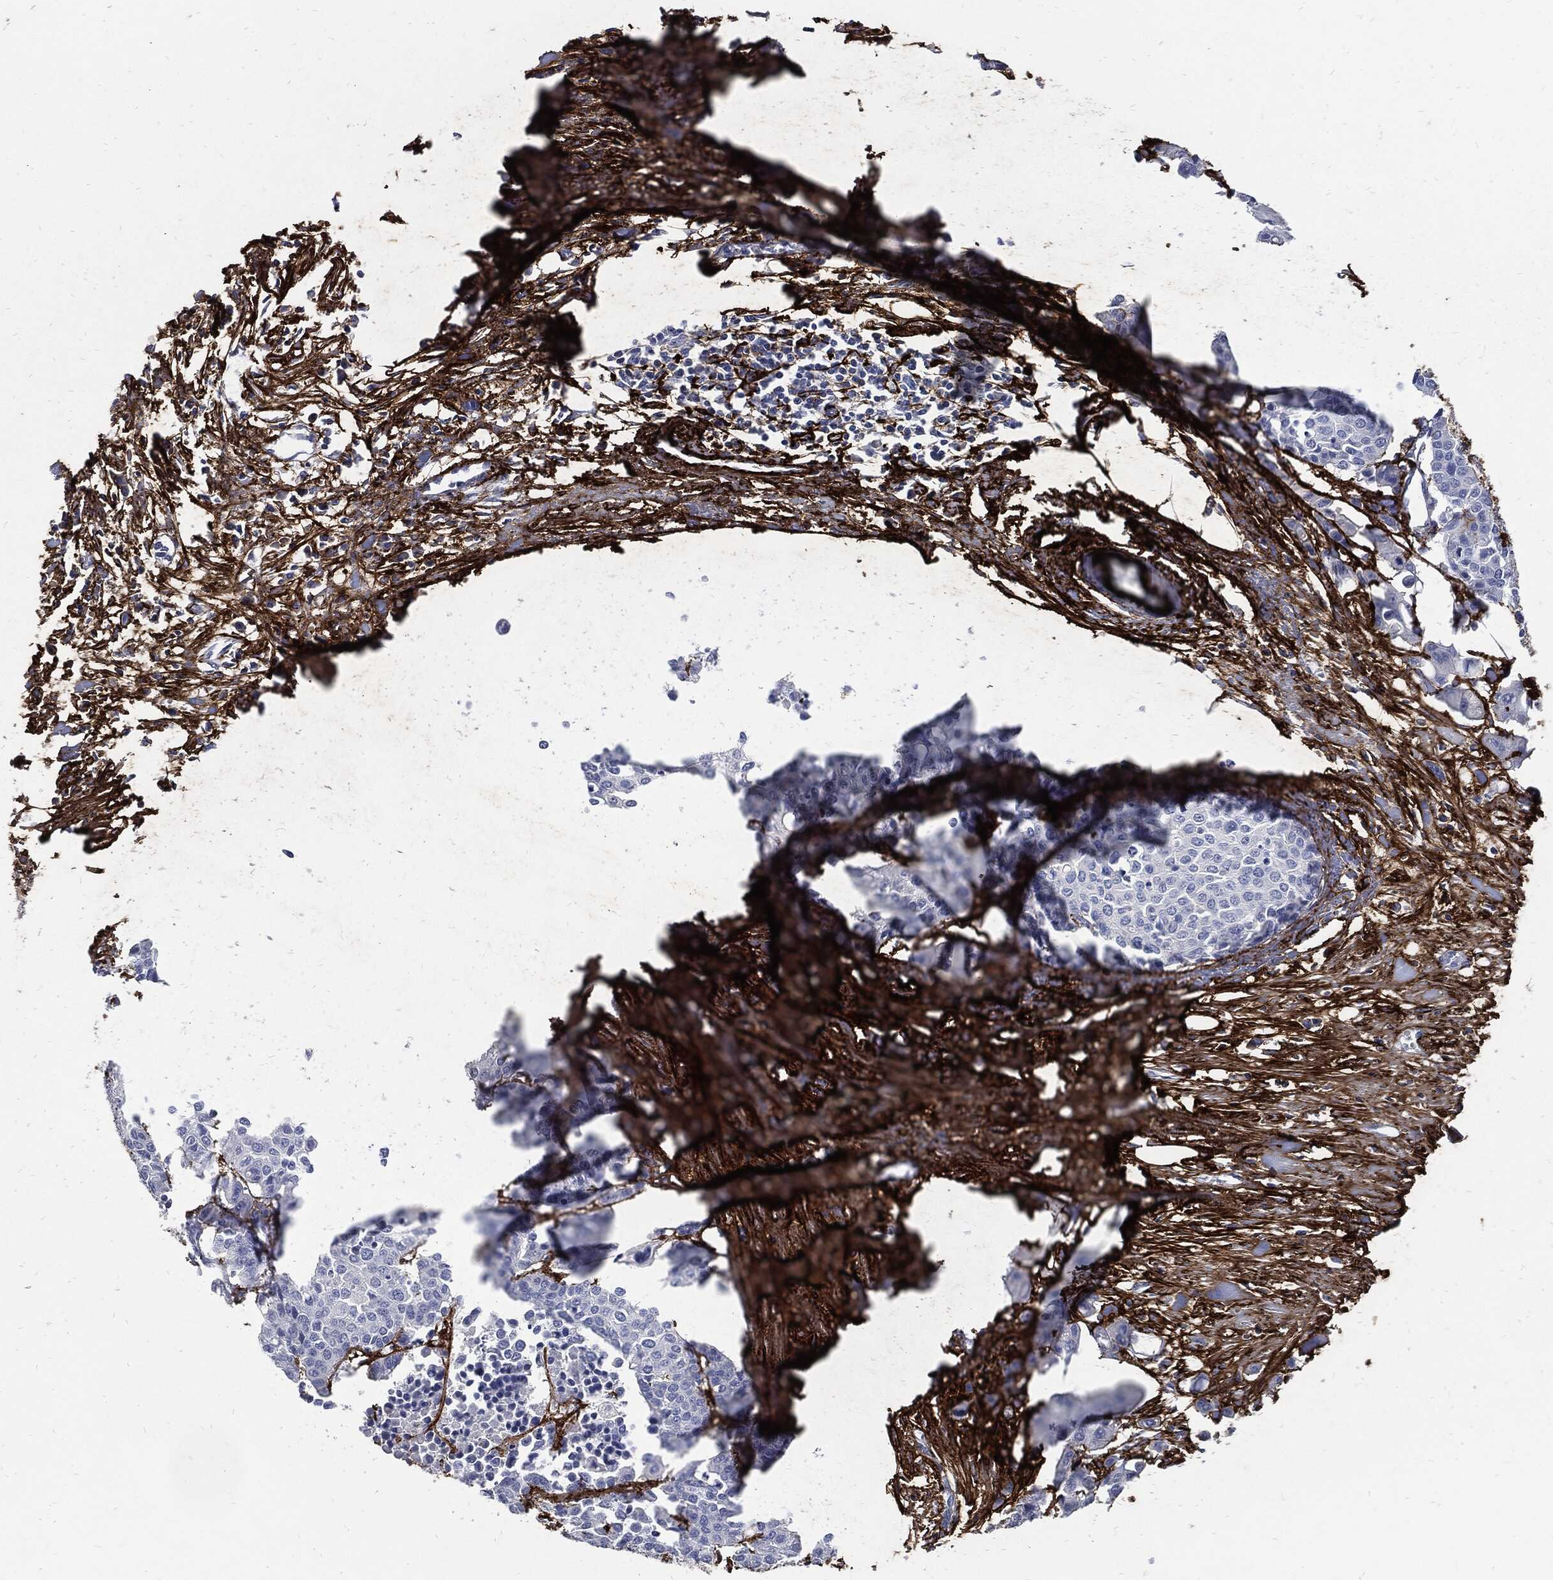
{"staining": {"intensity": "negative", "quantity": "none", "location": "none"}, "tissue": "carcinoid", "cell_type": "Tumor cells", "image_type": "cancer", "snomed": [{"axis": "morphology", "description": "Carcinoid, malignant, NOS"}, {"axis": "topography", "description": "Colon"}], "caption": "A photomicrograph of human carcinoid (malignant) is negative for staining in tumor cells.", "gene": "FBN1", "patient": {"sex": "male", "age": 81}}